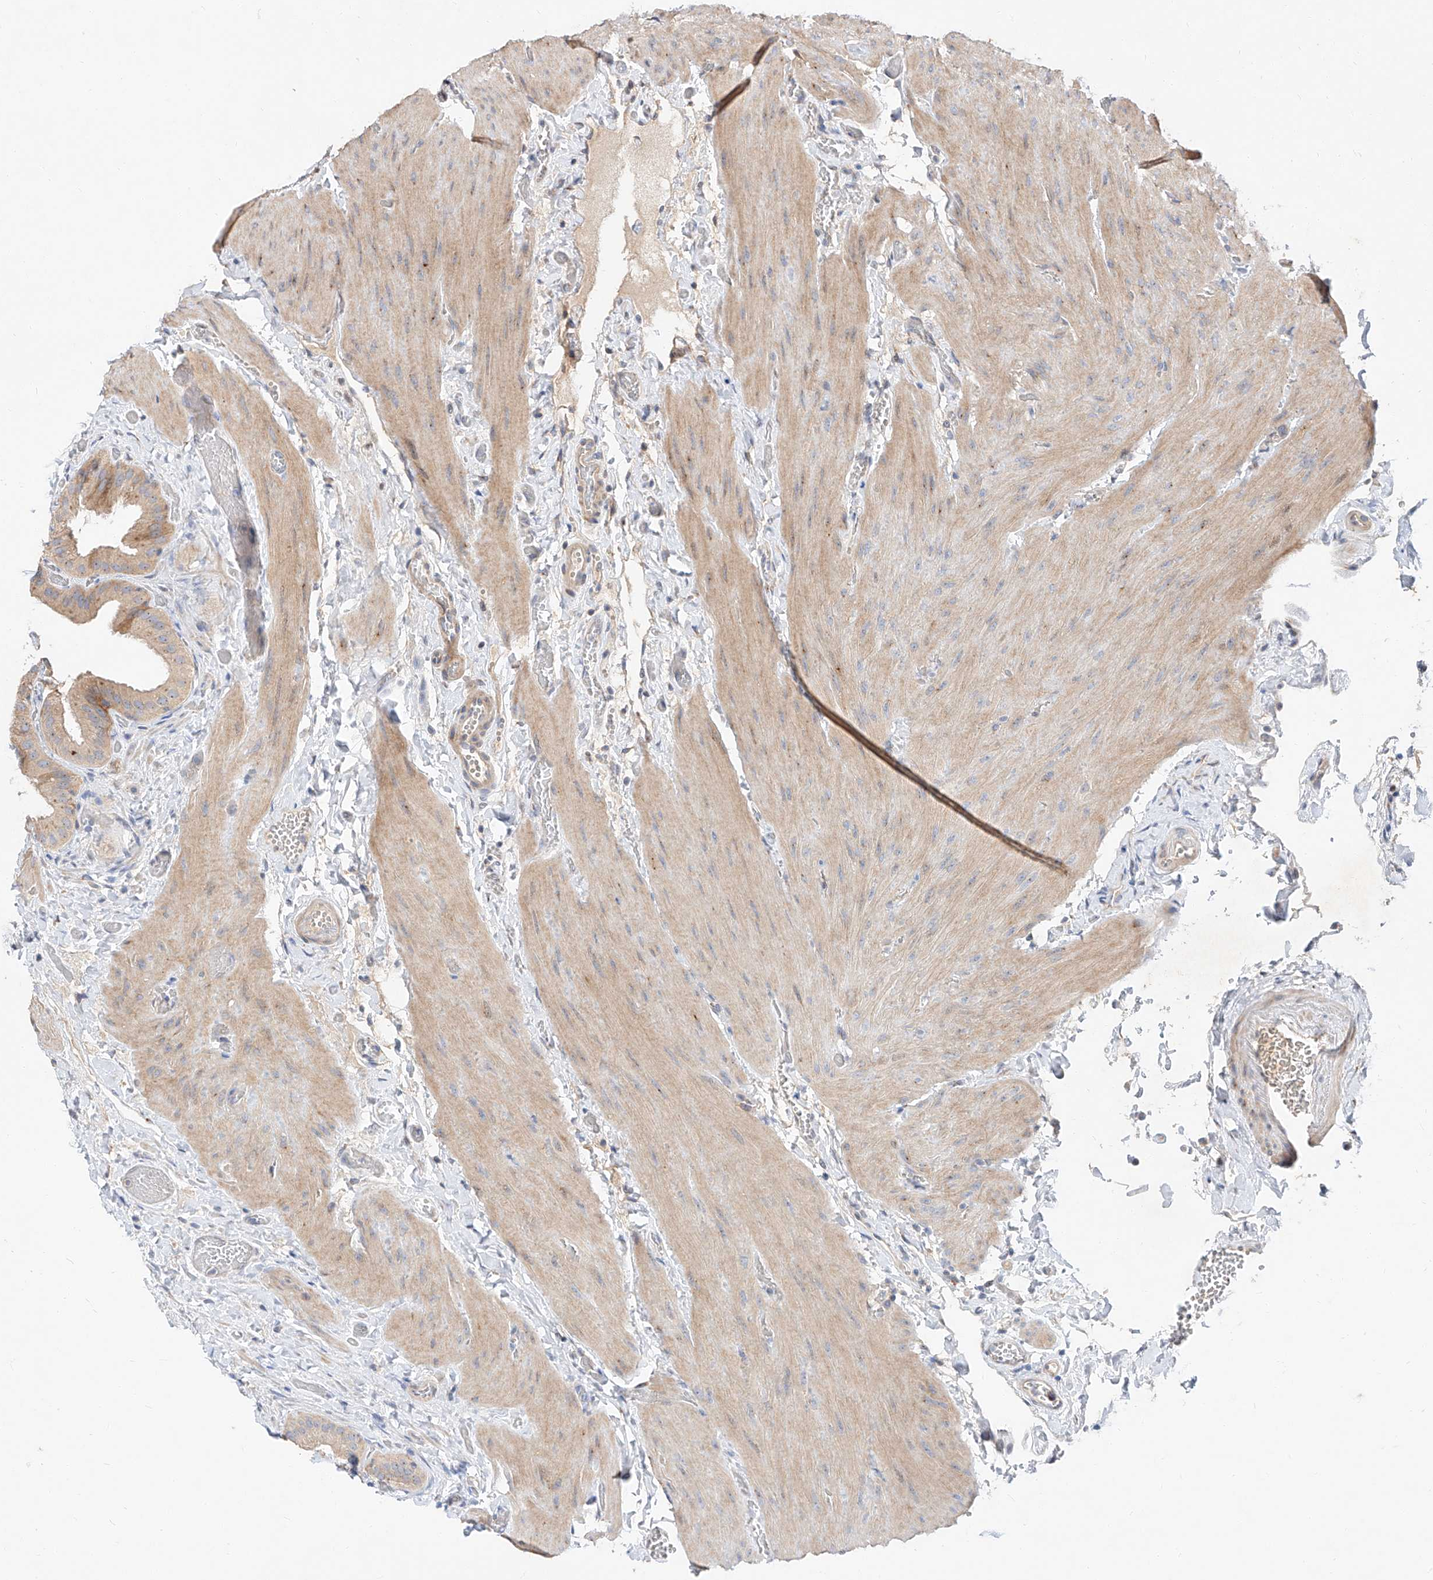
{"staining": {"intensity": "moderate", "quantity": ">75%", "location": "cytoplasmic/membranous"}, "tissue": "gallbladder", "cell_type": "Glandular cells", "image_type": "normal", "snomed": [{"axis": "morphology", "description": "Normal tissue, NOS"}, {"axis": "topography", "description": "Gallbladder"}], "caption": "Glandular cells reveal medium levels of moderate cytoplasmic/membranous expression in about >75% of cells in unremarkable human gallbladder. Using DAB (3,3'-diaminobenzidine) (brown) and hematoxylin (blue) stains, captured at high magnification using brightfield microscopy.", "gene": "DIRAS3", "patient": {"sex": "female", "age": 64}}